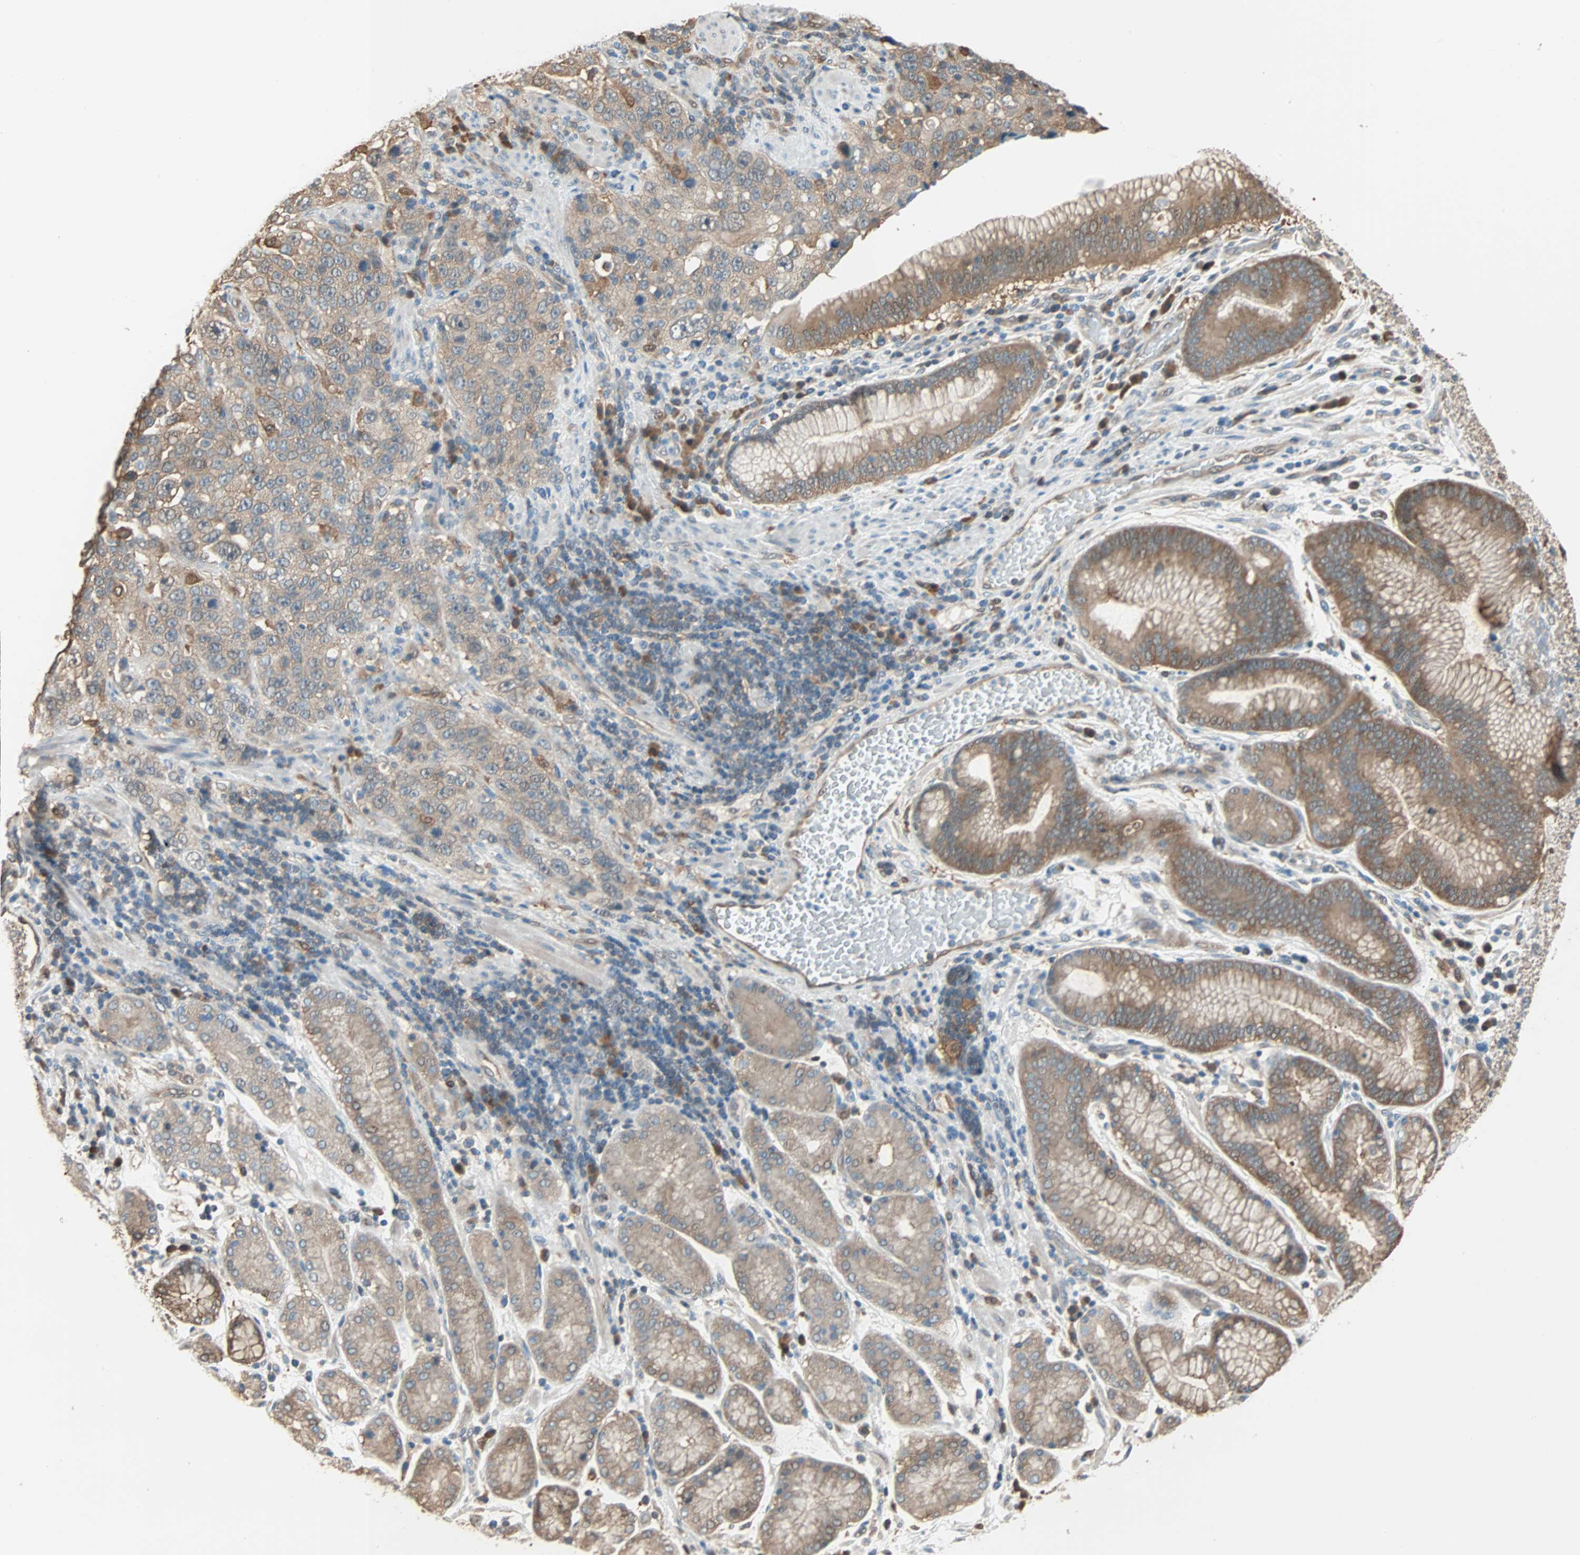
{"staining": {"intensity": "weak", "quantity": "25%-75%", "location": "cytoplasmic/membranous"}, "tissue": "stomach cancer", "cell_type": "Tumor cells", "image_type": "cancer", "snomed": [{"axis": "morphology", "description": "Normal tissue, NOS"}, {"axis": "morphology", "description": "Adenocarcinoma, NOS"}, {"axis": "topography", "description": "Stomach"}], "caption": "Immunohistochemistry (IHC) photomicrograph of neoplastic tissue: human stomach cancer stained using IHC displays low levels of weak protein expression localized specifically in the cytoplasmic/membranous of tumor cells, appearing as a cytoplasmic/membranous brown color.", "gene": "PRDX1", "patient": {"sex": "male", "age": 48}}